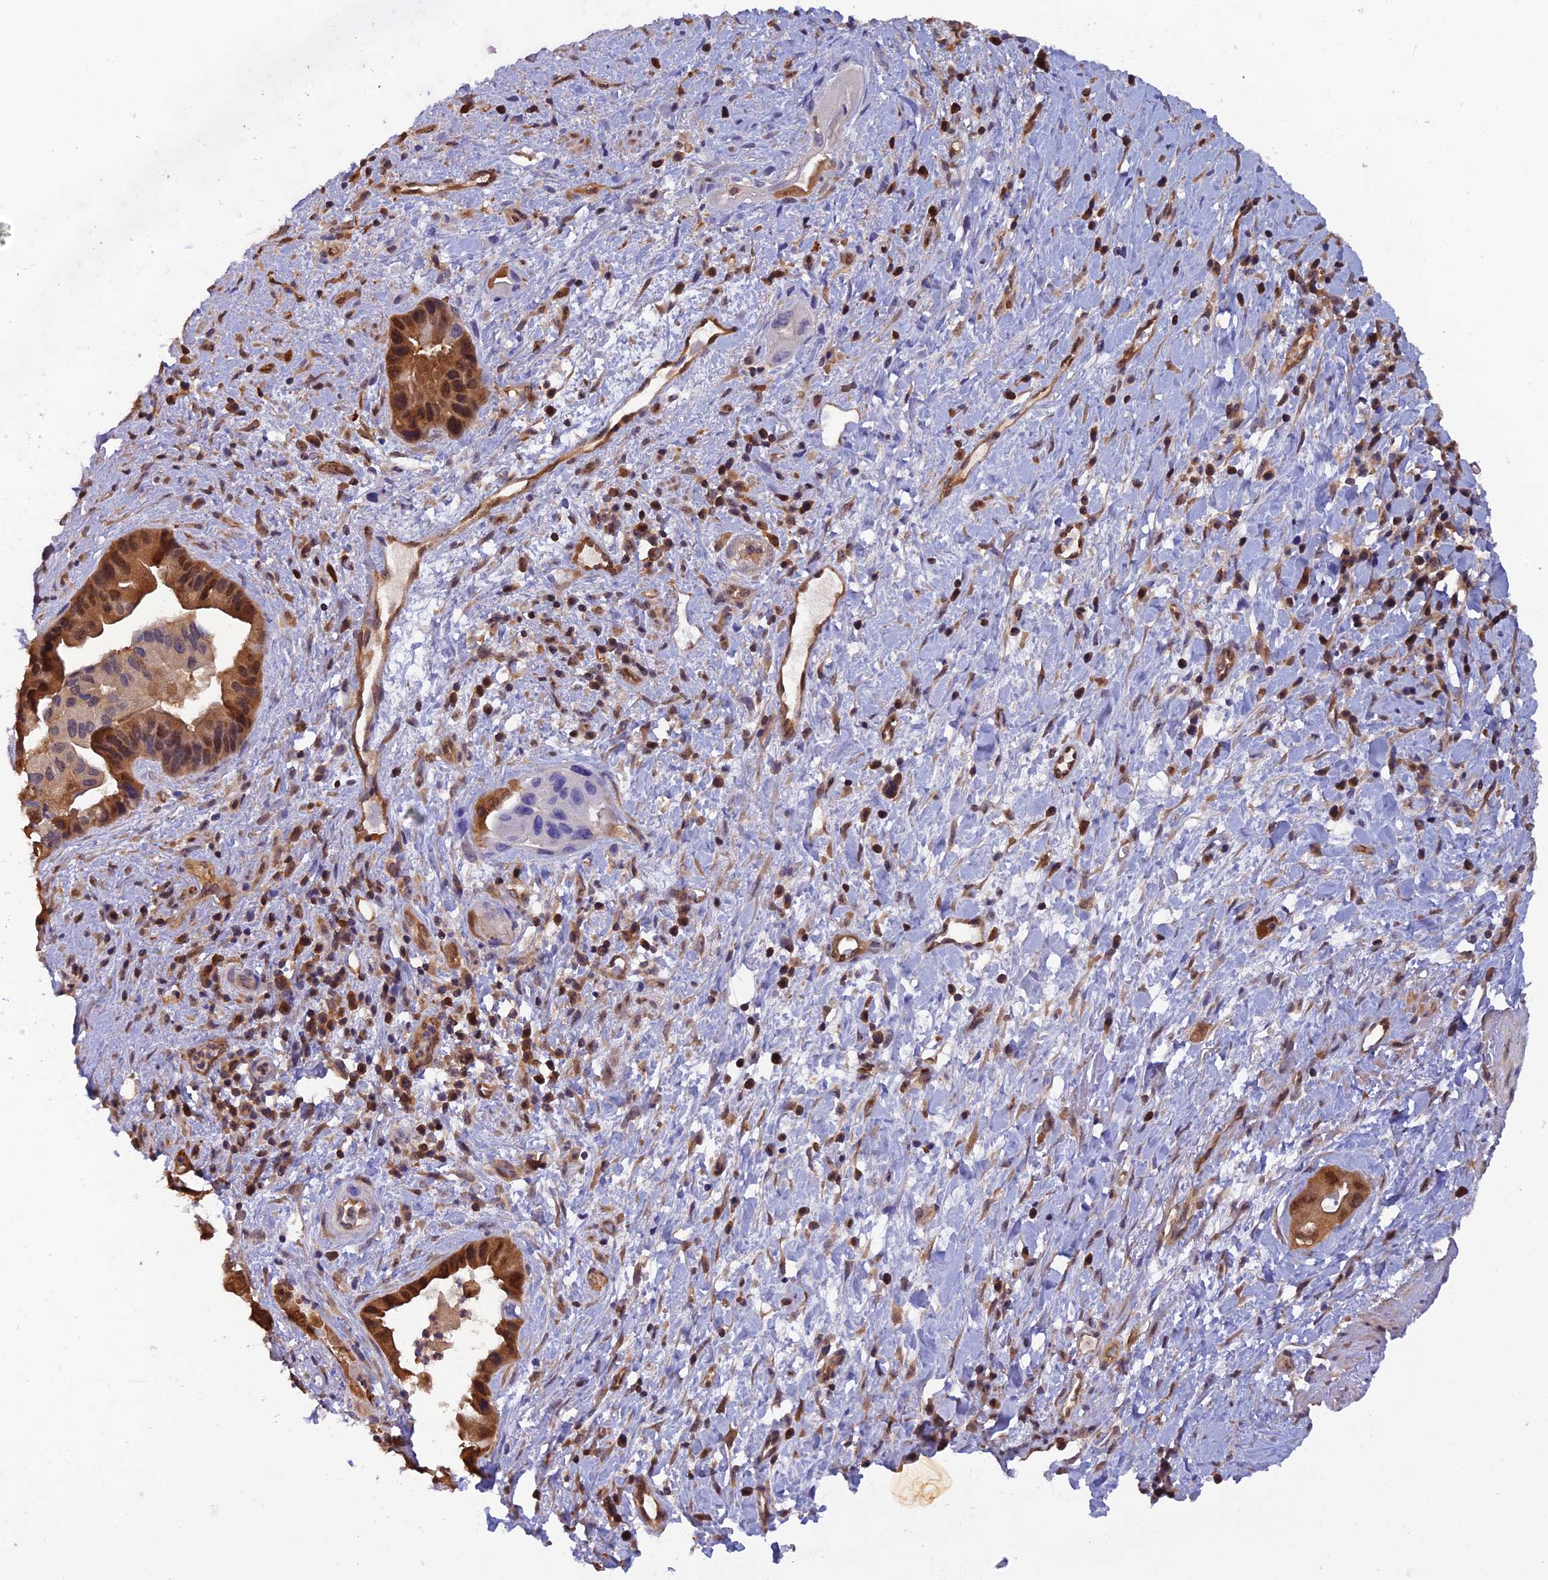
{"staining": {"intensity": "moderate", "quantity": ">75%", "location": "cytoplasmic/membranous,nuclear"}, "tissue": "pancreatic cancer", "cell_type": "Tumor cells", "image_type": "cancer", "snomed": [{"axis": "morphology", "description": "Adenocarcinoma, NOS"}, {"axis": "topography", "description": "Pancreas"}], "caption": "Tumor cells exhibit moderate cytoplasmic/membranous and nuclear expression in about >75% of cells in pancreatic adenocarcinoma. Using DAB (3,3'-diaminobenzidine) (brown) and hematoxylin (blue) stains, captured at high magnification using brightfield microscopy.", "gene": "HINT1", "patient": {"sex": "female", "age": 77}}